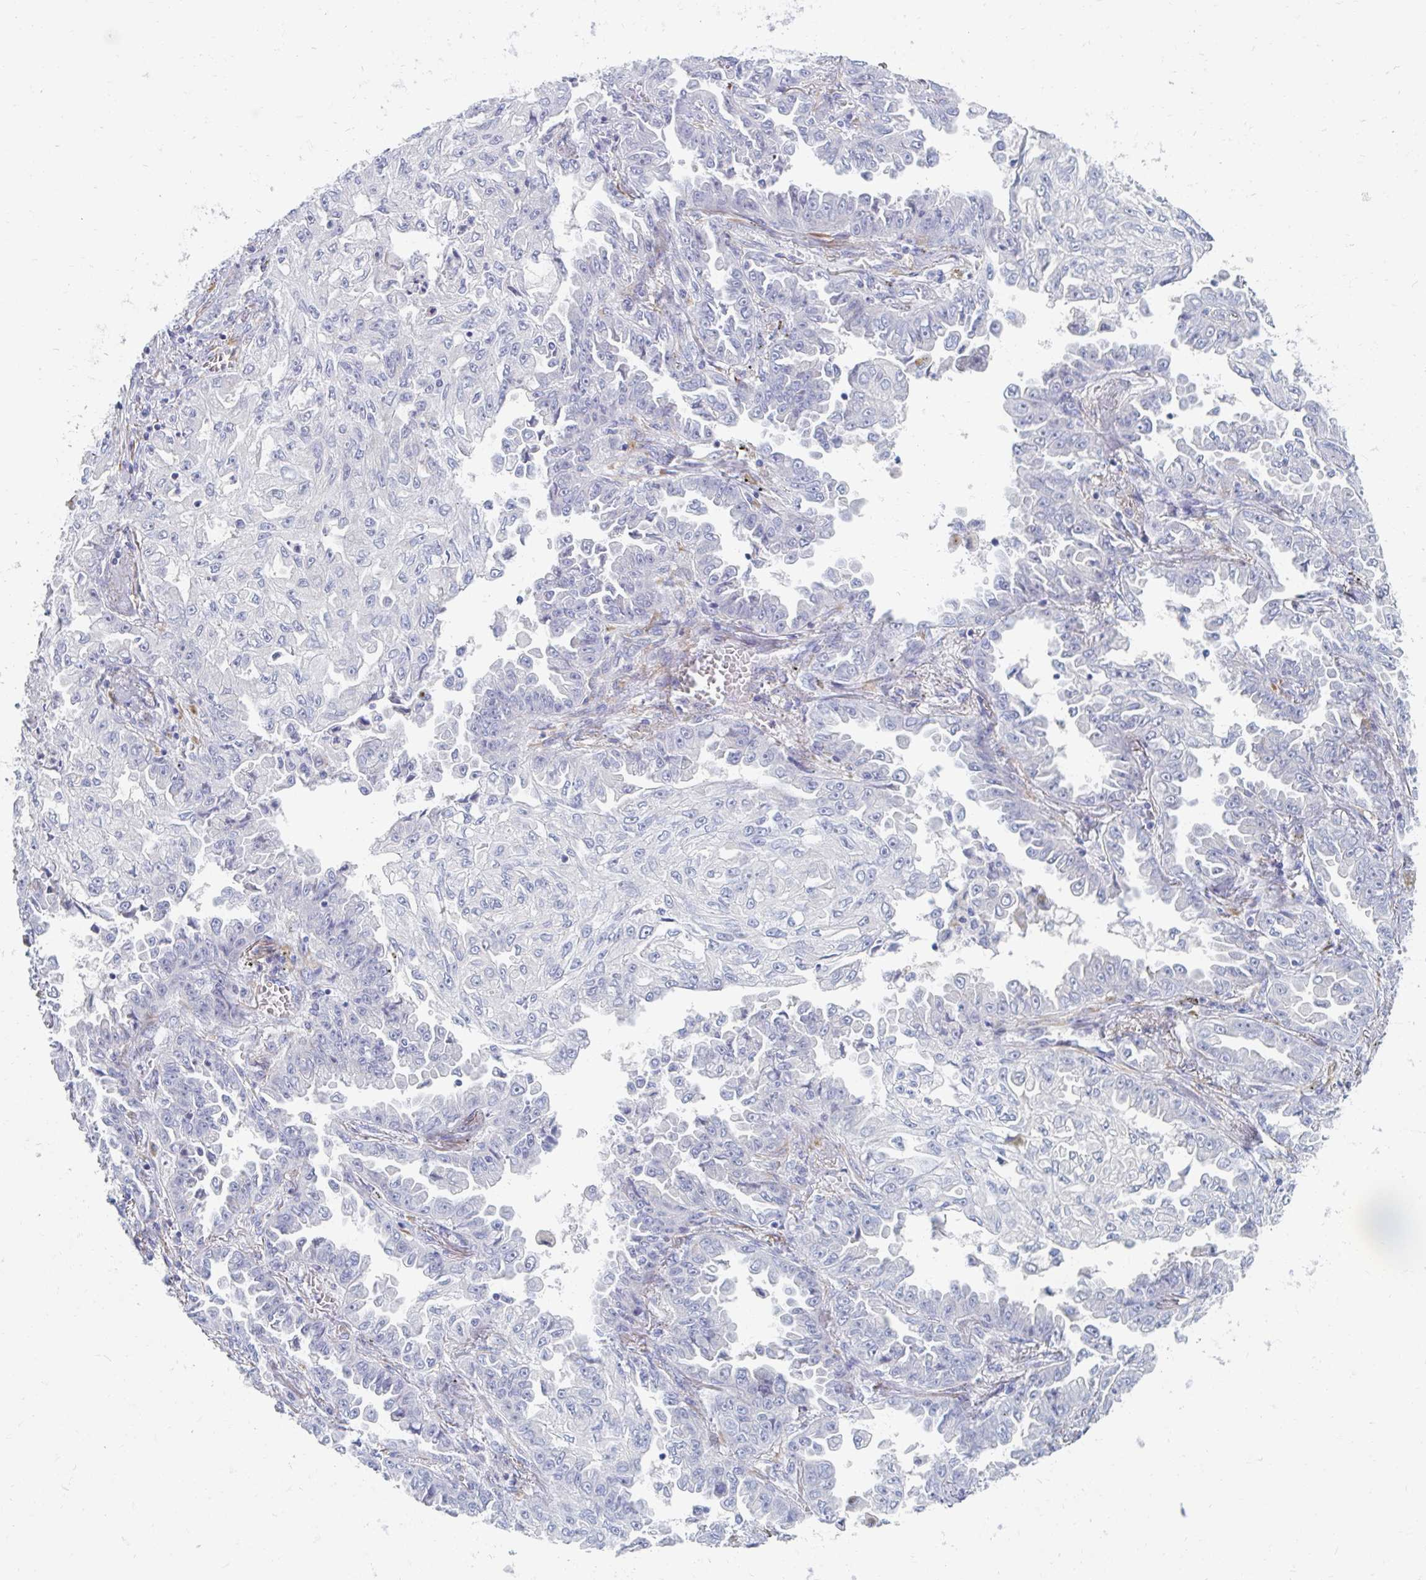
{"staining": {"intensity": "negative", "quantity": "none", "location": "none"}, "tissue": "lung cancer", "cell_type": "Tumor cells", "image_type": "cancer", "snomed": [{"axis": "morphology", "description": "Adenocarcinoma, NOS"}, {"axis": "topography", "description": "Lung"}], "caption": "Tumor cells show no significant expression in lung adenocarcinoma. (Brightfield microscopy of DAB (3,3'-diaminobenzidine) immunohistochemistry (IHC) at high magnification).", "gene": "MYLK2", "patient": {"sex": "female", "age": 52}}